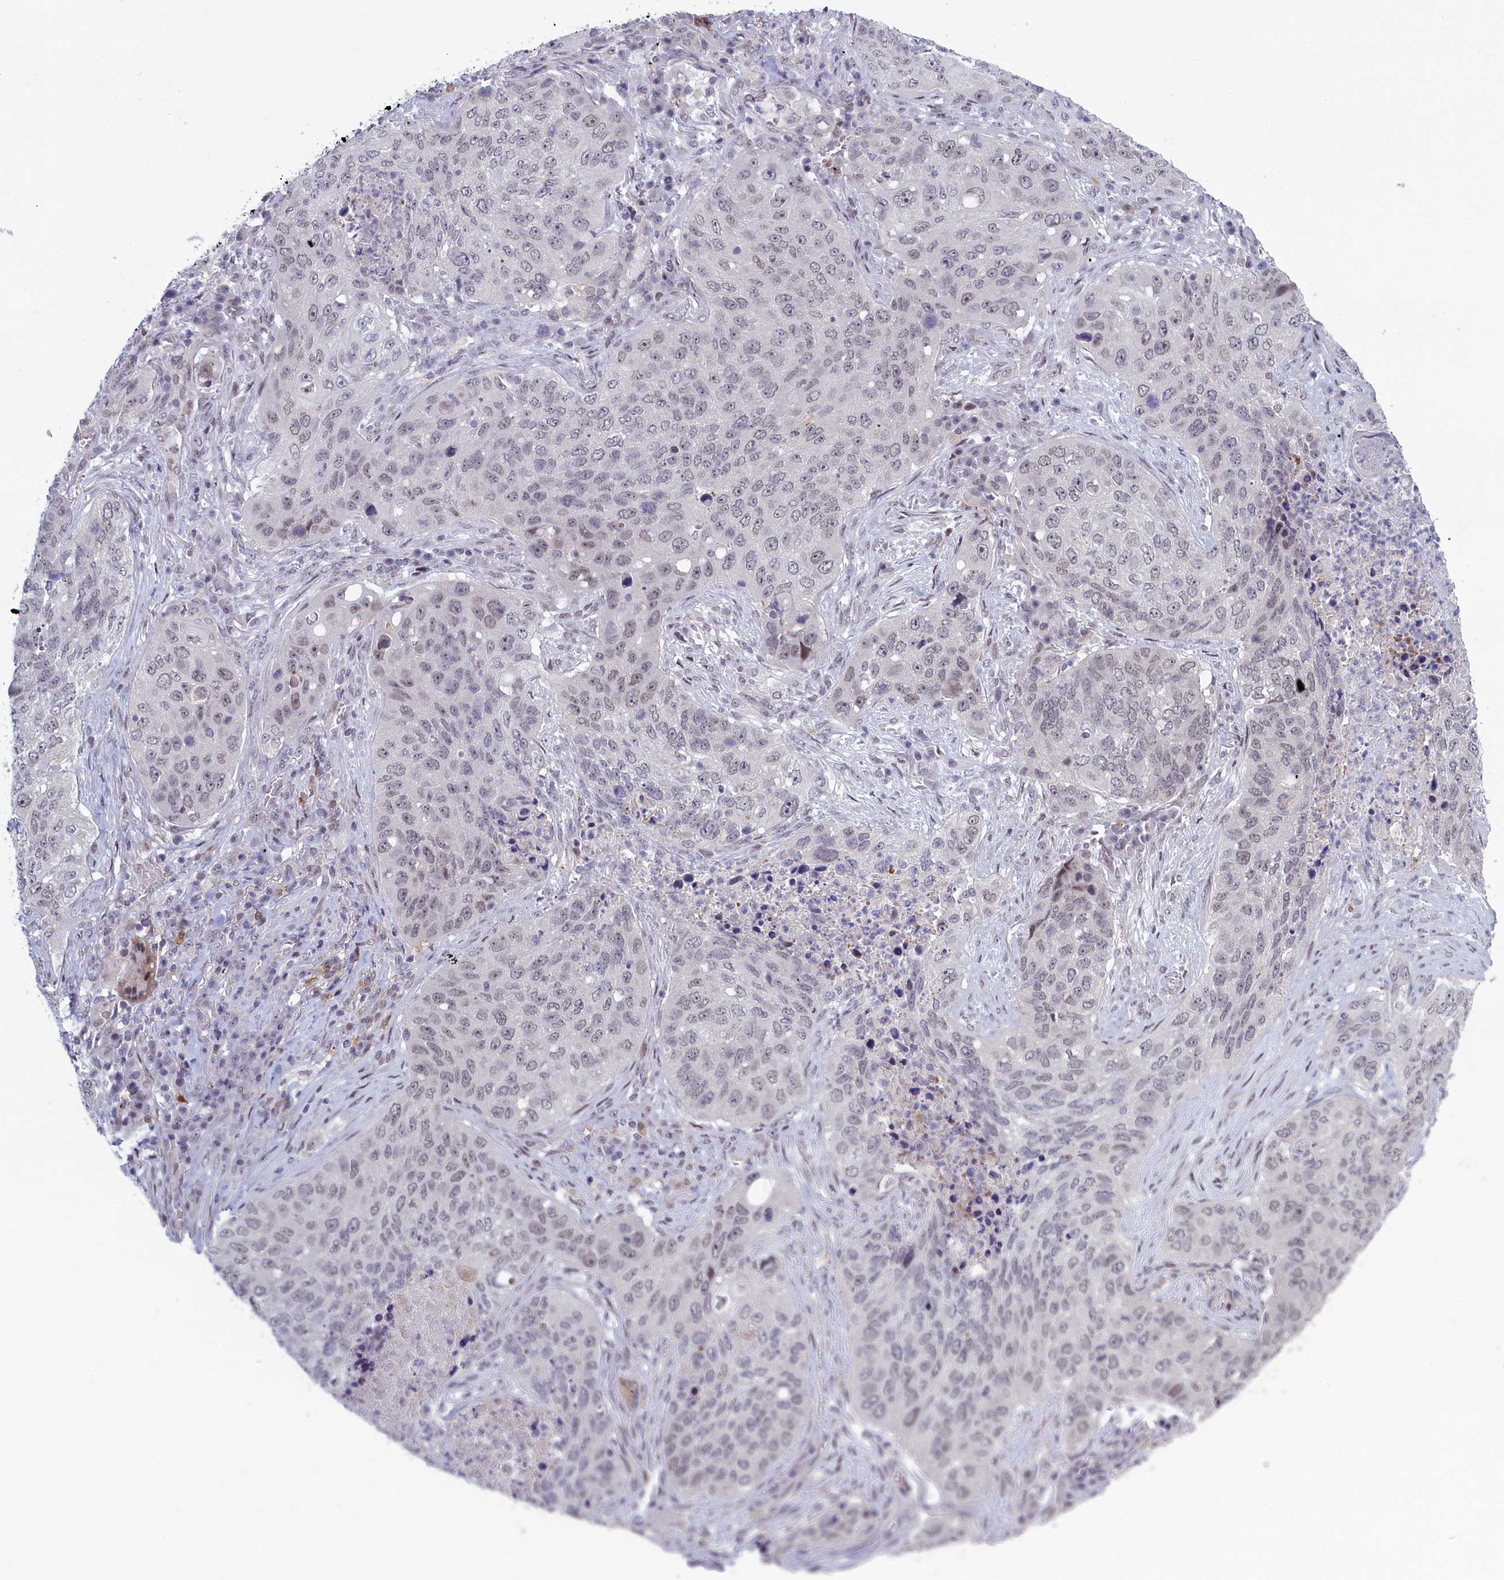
{"staining": {"intensity": "negative", "quantity": "none", "location": "none"}, "tissue": "lung cancer", "cell_type": "Tumor cells", "image_type": "cancer", "snomed": [{"axis": "morphology", "description": "Squamous cell carcinoma, NOS"}, {"axis": "topography", "description": "Lung"}], "caption": "Immunohistochemical staining of lung cancer exhibits no significant expression in tumor cells. (Stains: DAB (3,3'-diaminobenzidine) IHC with hematoxylin counter stain, Microscopy: brightfield microscopy at high magnification).", "gene": "ATF7IP2", "patient": {"sex": "female", "age": 63}}